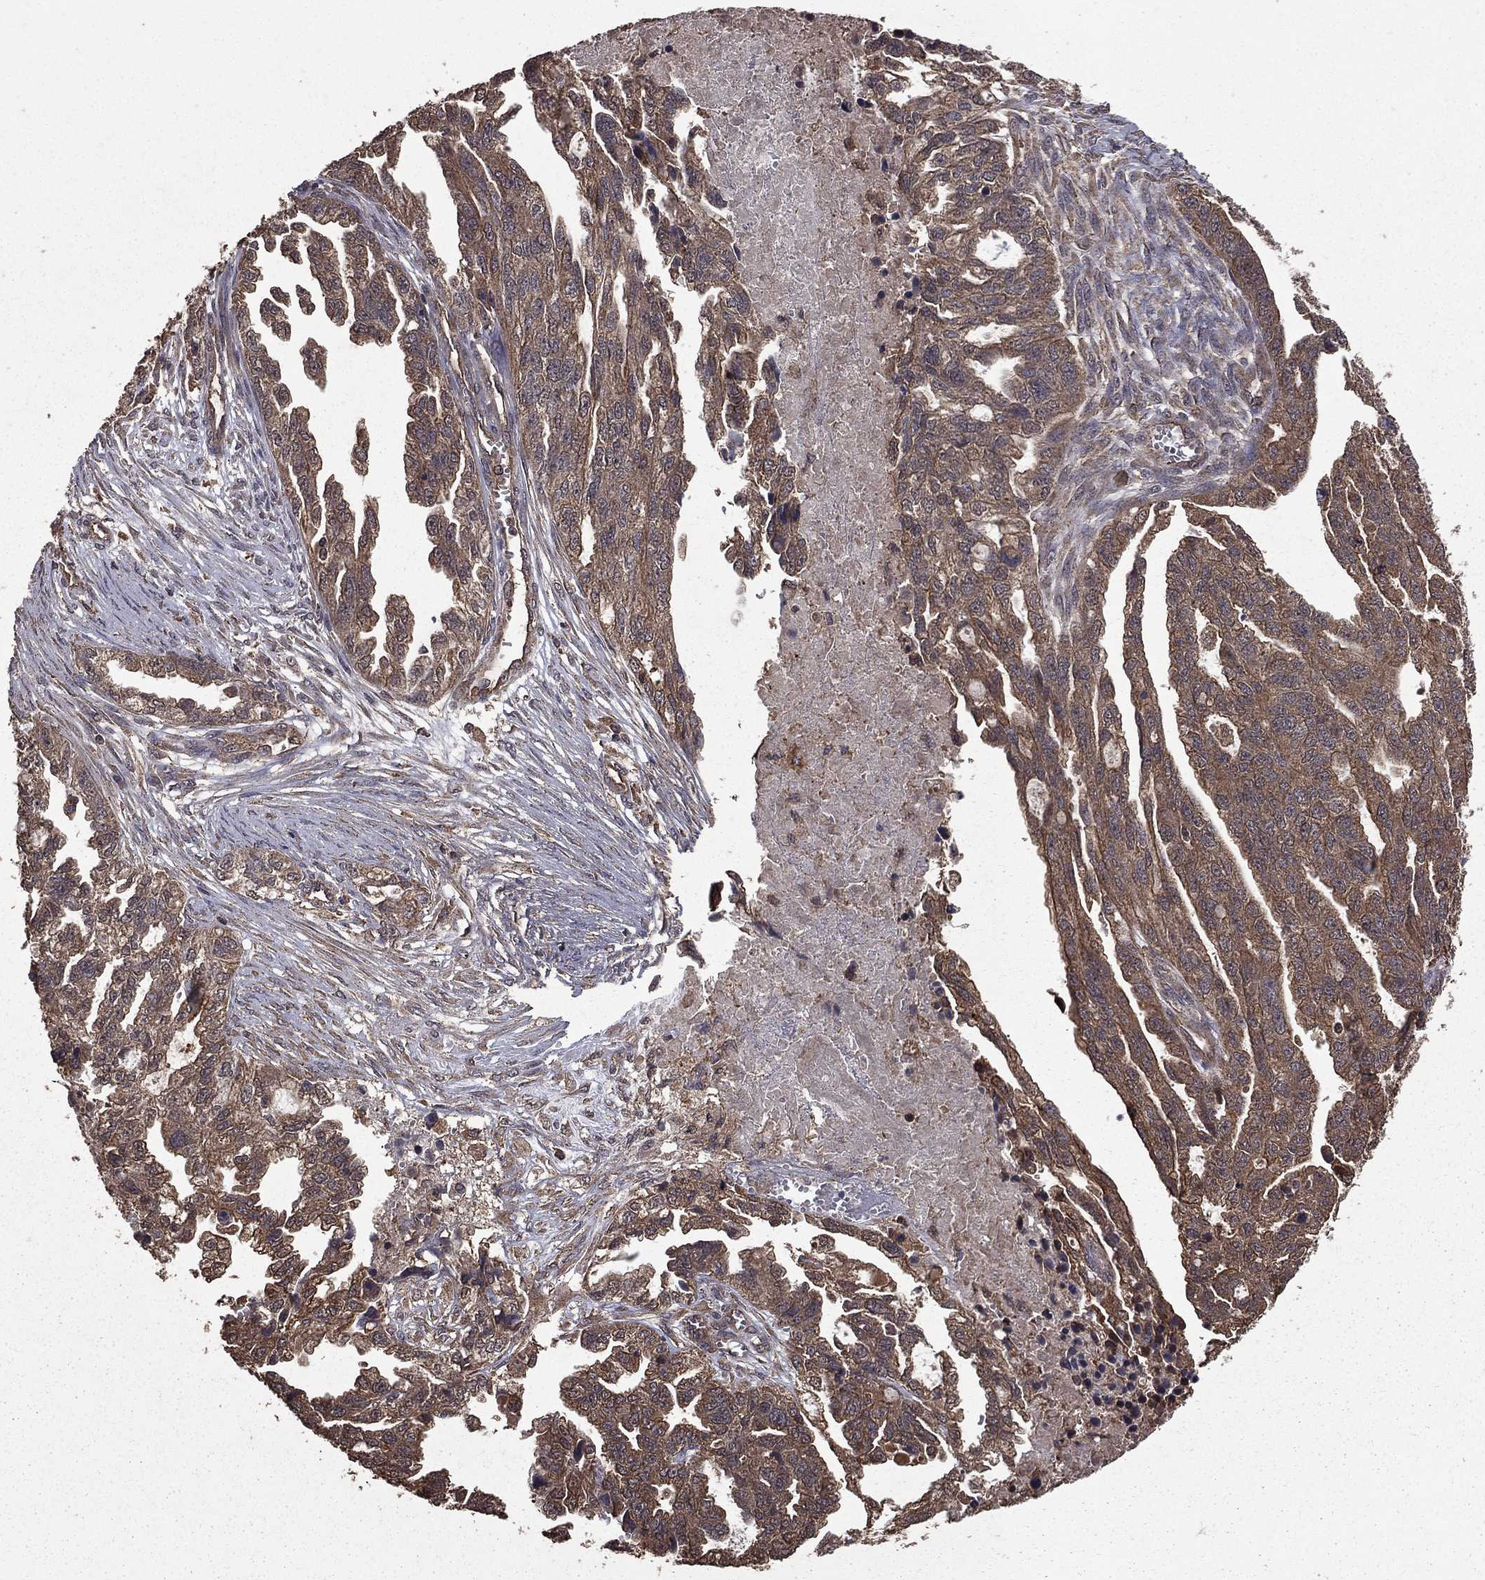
{"staining": {"intensity": "weak", "quantity": ">75%", "location": "cytoplasmic/membranous"}, "tissue": "ovarian cancer", "cell_type": "Tumor cells", "image_type": "cancer", "snomed": [{"axis": "morphology", "description": "Cystadenocarcinoma, serous, NOS"}, {"axis": "topography", "description": "Ovary"}], "caption": "An immunohistochemistry image of tumor tissue is shown. Protein staining in brown labels weak cytoplasmic/membranous positivity in ovarian serous cystadenocarcinoma within tumor cells. The staining was performed using DAB (3,3'-diaminobenzidine), with brown indicating positive protein expression. Nuclei are stained blue with hematoxylin.", "gene": "BIRC6", "patient": {"sex": "female", "age": 51}}